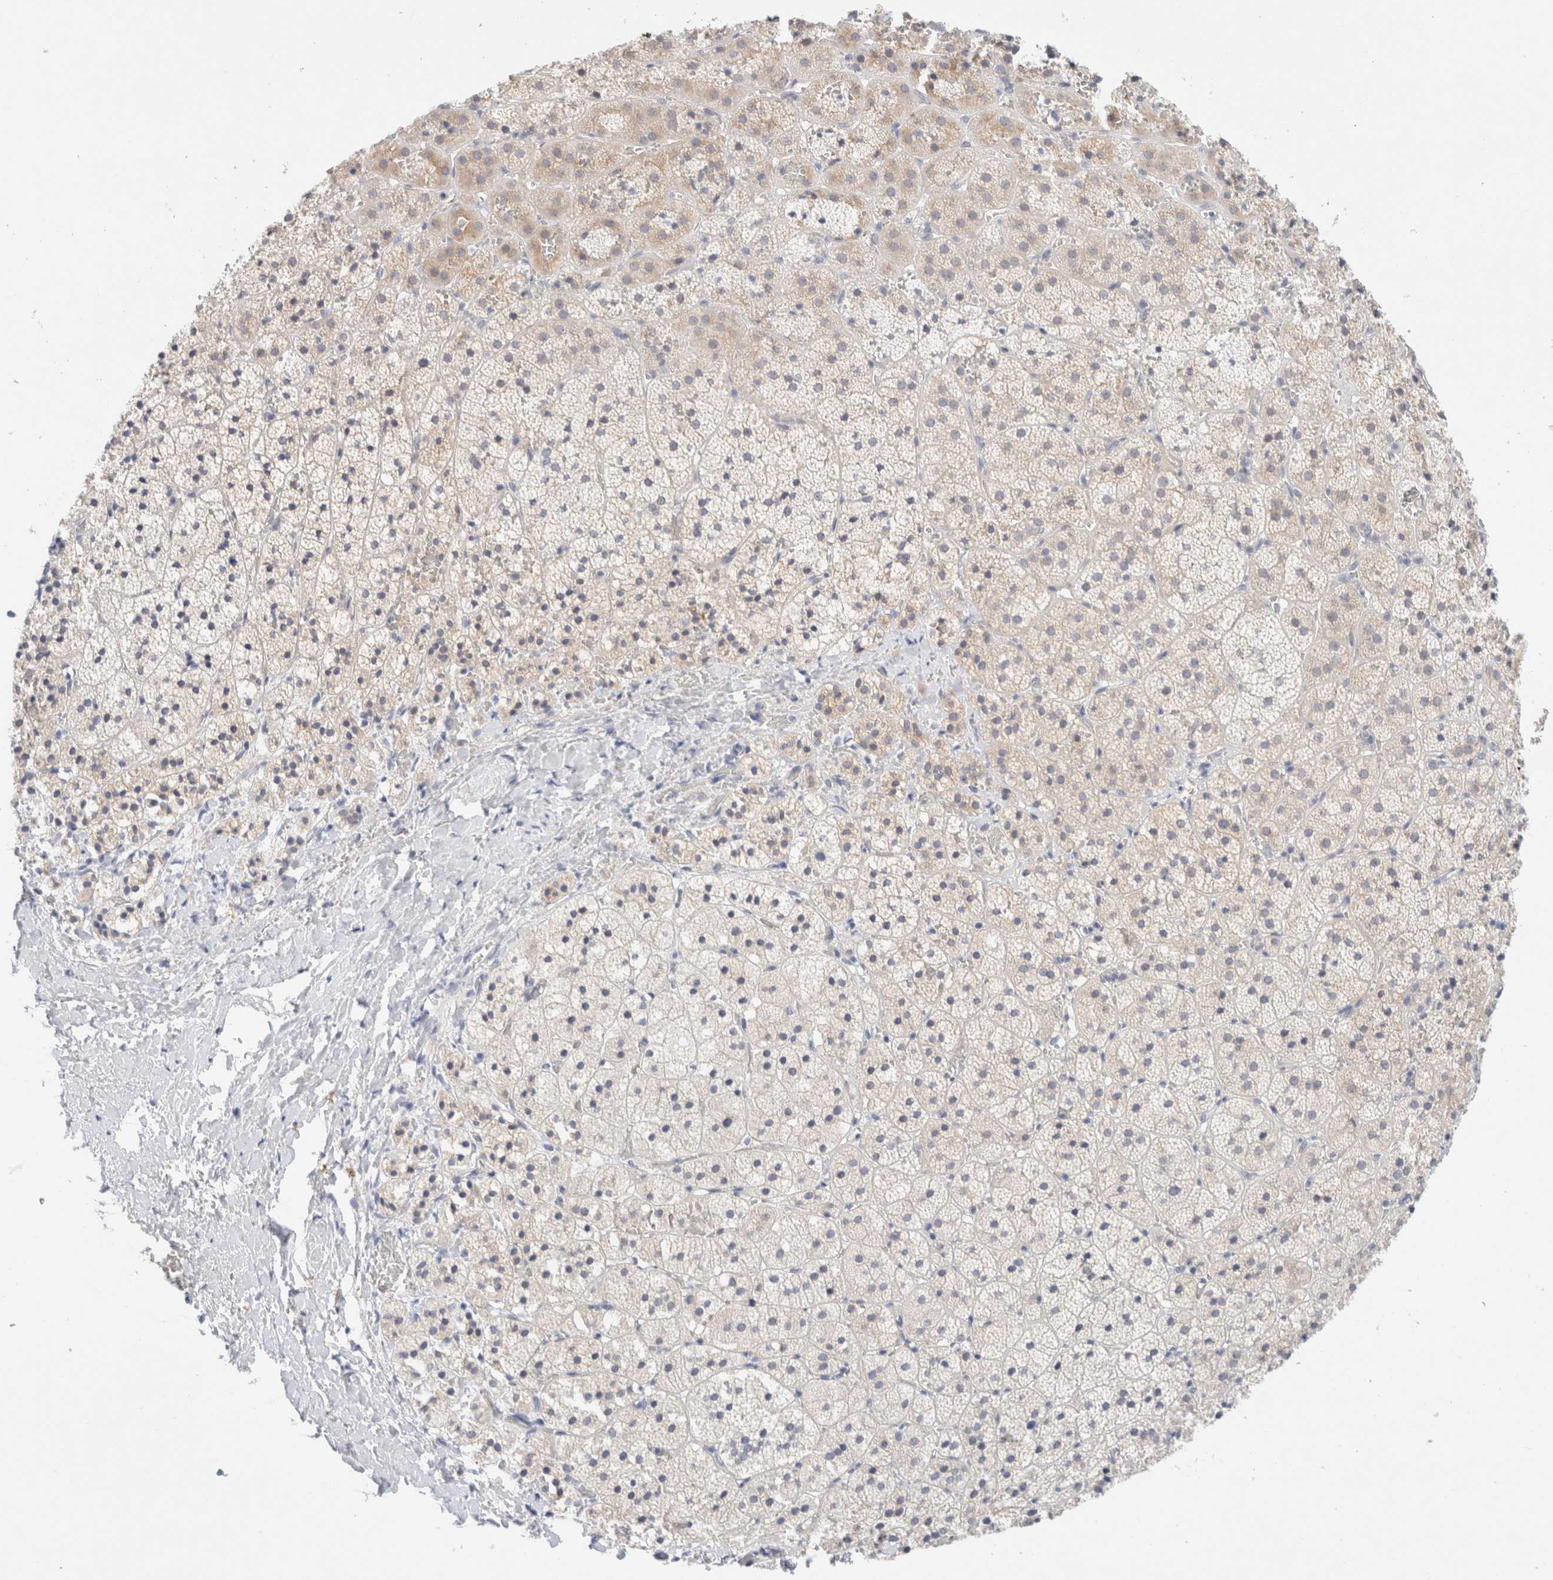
{"staining": {"intensity": "moderate", "quantity": "<25%", "location": "cytoplasmic/membranous"}, "tissue": "adrenal gland", "cell_type": "Glandular cells", "image_type": "normal", "snomed": [{"axis": "morphology", "description": "Normal tissue, NOS"}, {"axis": "topography", "description": "Adrenal gland"}], "caption": "Immunohistochemical staining of benign adrenal gland shows moderate cytoplasmic/membranous protein staining in about <25% of glandular cells. The protein is shown in brown color, while the nuclei are stained blue.", "gene": "SDR16C5", "patient": {"sex": "female", "age": 44}}